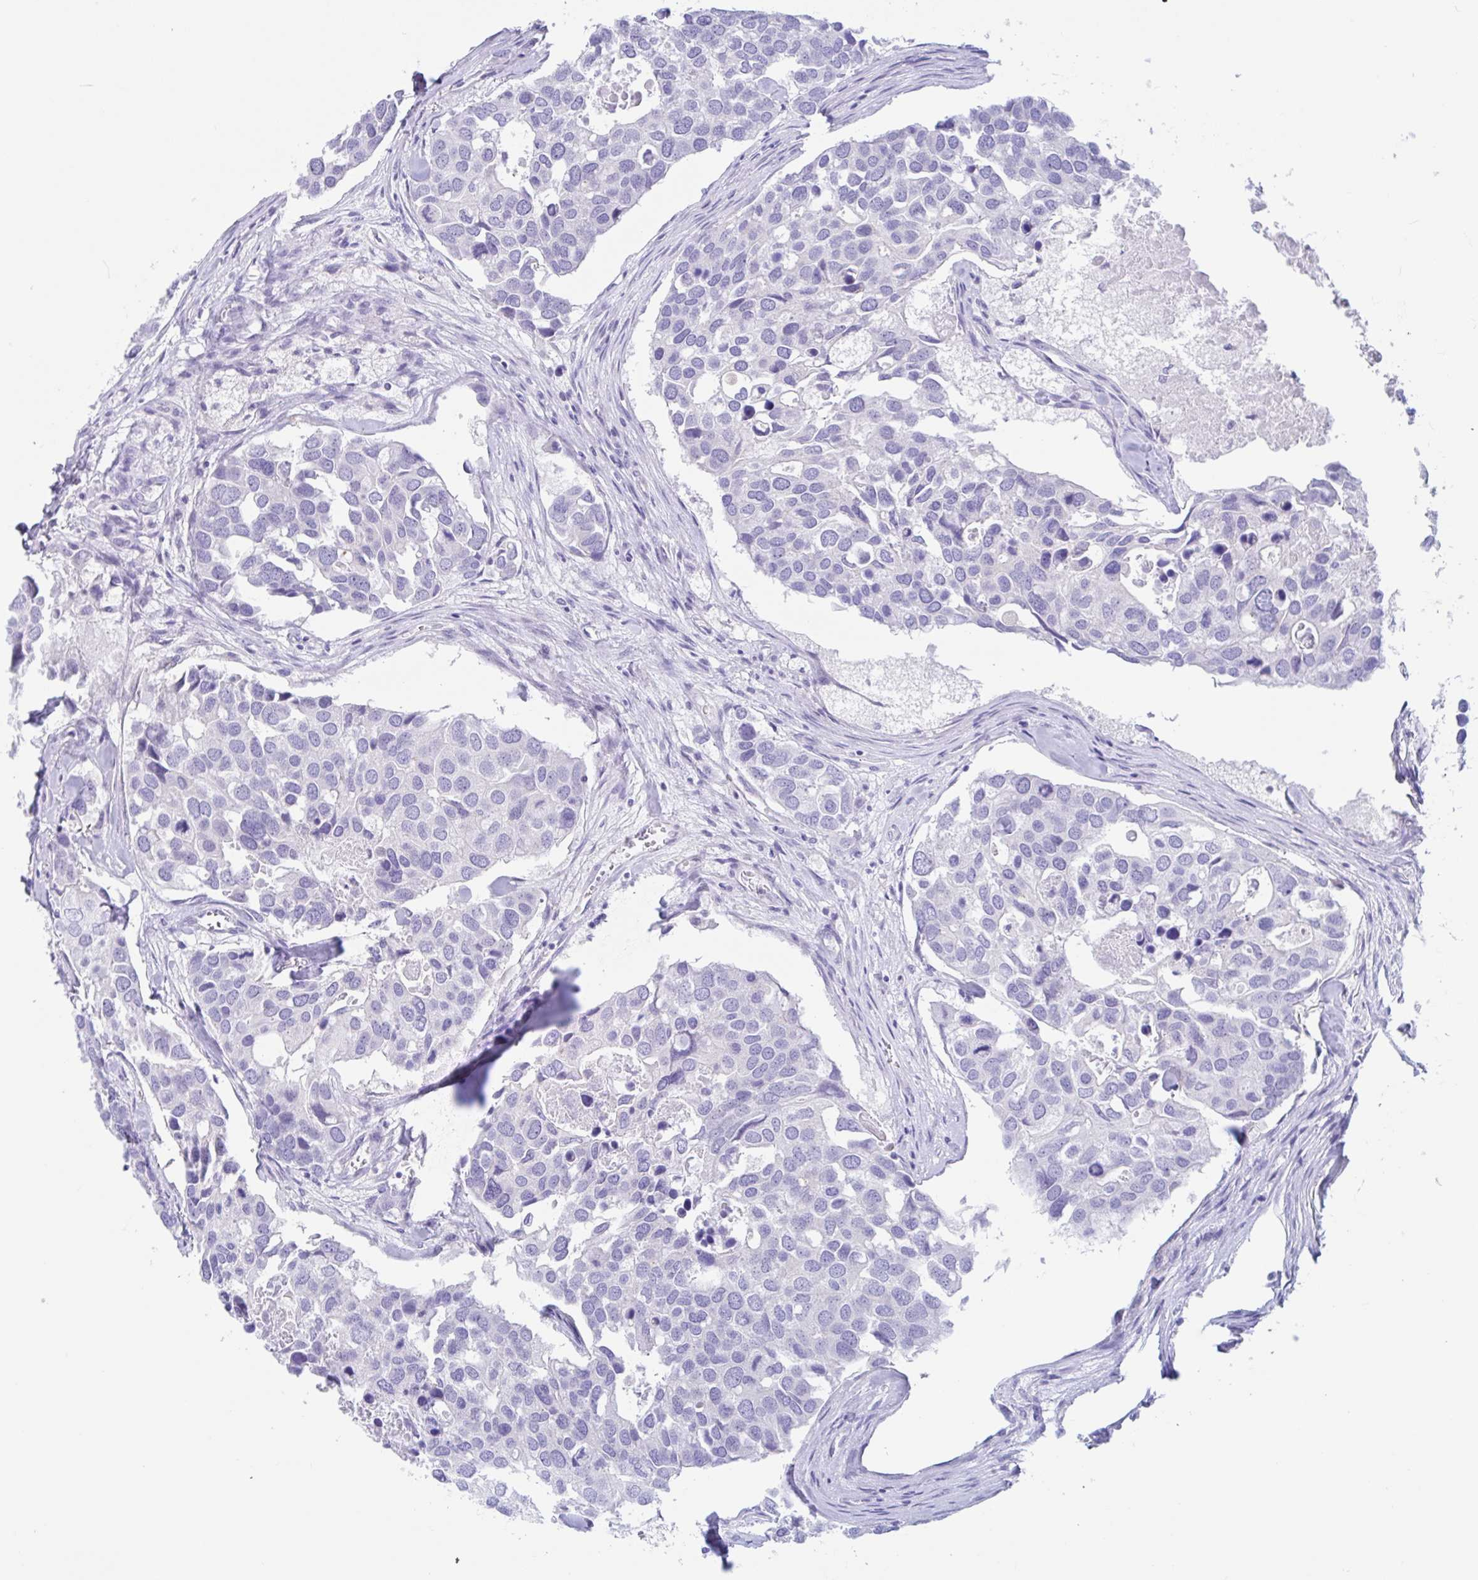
{"staining": {"intensity": "negative", "quantity": "none", "location": "none"}, "tissue": "breast cancer", "cell_type": "Tumor cells", "image_type": "cancer", "snomed": [{"axis": "morphology", "description": "Duct carcinoma"}, {"axis": "topography", "description": "Breast"}], "caption": "Breast invasive ductal carcinoma was stained to show a protein in brown. There is no significant positivity in tumor cells.", "gene": "OR6N2", "patient": {"sex": "female", "age": 83}}